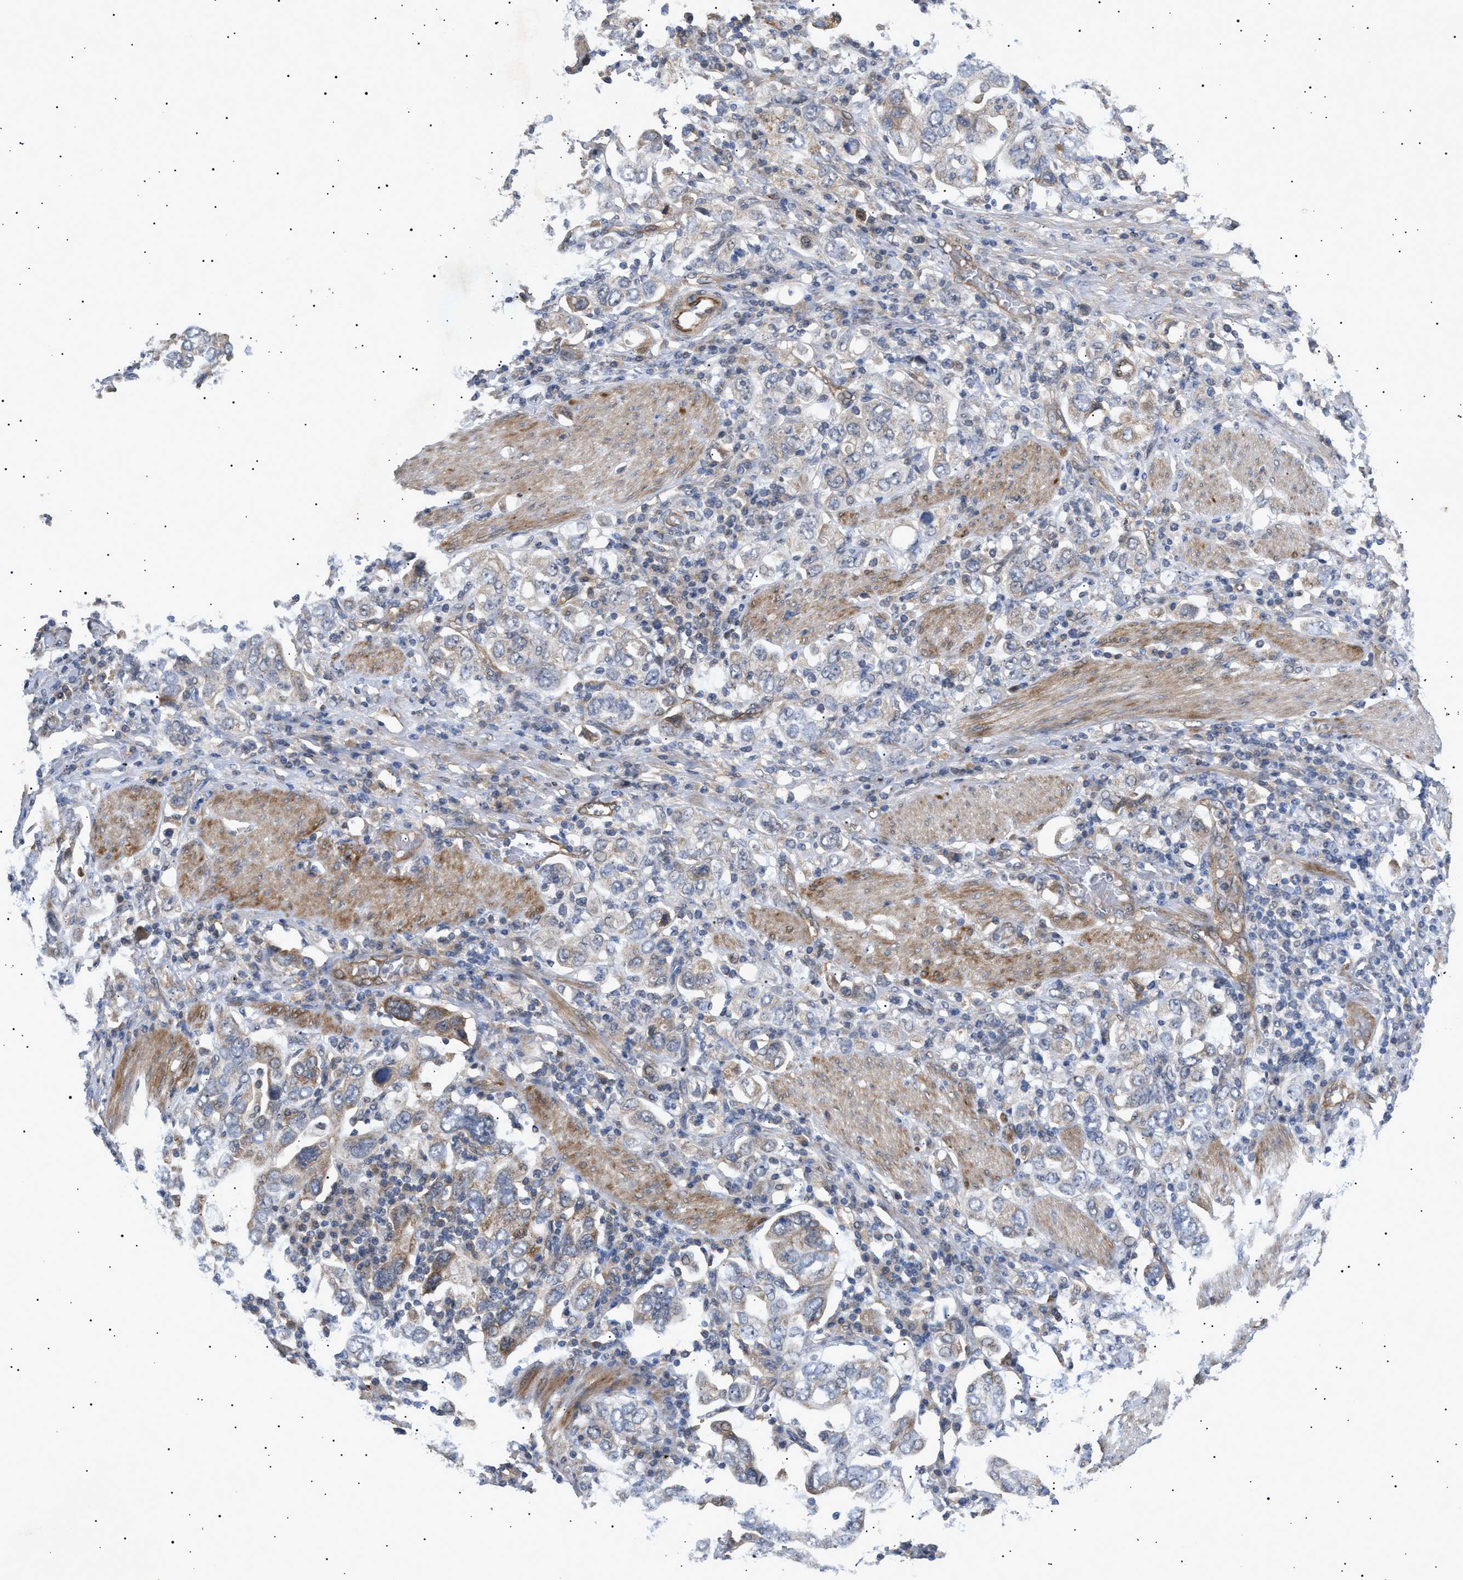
{"staining": {"intensity": "weak", "quantity": "<25%", "location": "cytoplasmic/membranous"}, "tissue": "stomach cancer", "cell_type": "Tumor cells", "image_type": "cancer", "snomed": [{"axis": "morphology", "description": "Adenocarcinoma, NOS"}, {"axis": "topography", "description": "Stomach, upper"}], "caption": "Stomach cancer stained for a protein using immunohistochemistry (IHC) demonstrates no staining tumor cells.", "gene": "SIRT5", "patient": {"sex": "male", "age": 62}}